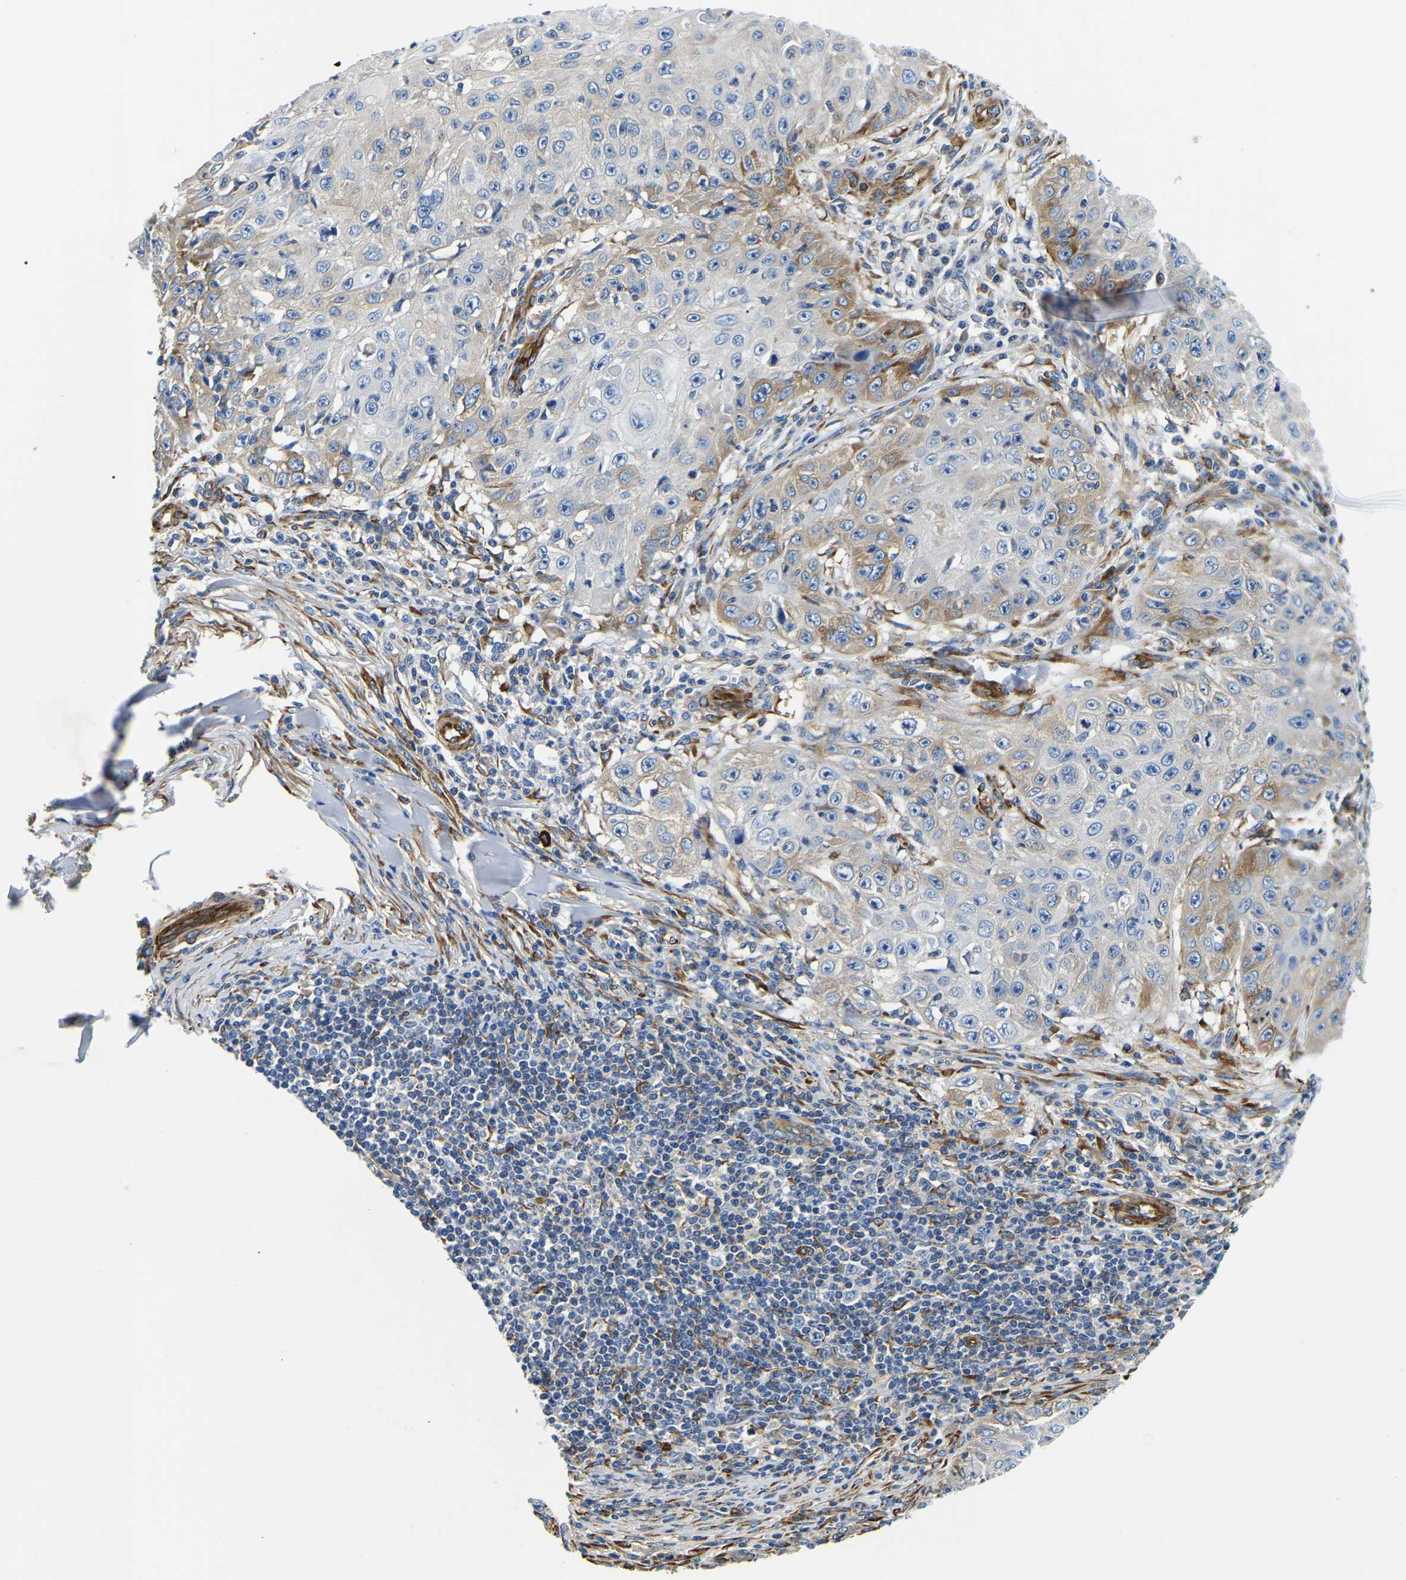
{"staining": {"intensity": "moderate", "quantity": "<25%", "location": "cytoplasmic/membranous"}, "tissue": "skin cancer", "cell_type": "Tumor cells", "image_type": "cancer", "snomed": [{"axis": "morphology", "description": "Squamous cell carcinoma, NOS"}, {"axis": "topography", "description": "Skin"}], "caption": "Skin squamous cell carcinoma stained with IHC reveals moderate cytoplasmic/membranous positivity in about <25% of tumor cells.", "gene": "DUSP8", "patient": {"sex": "male", "age": 86}}